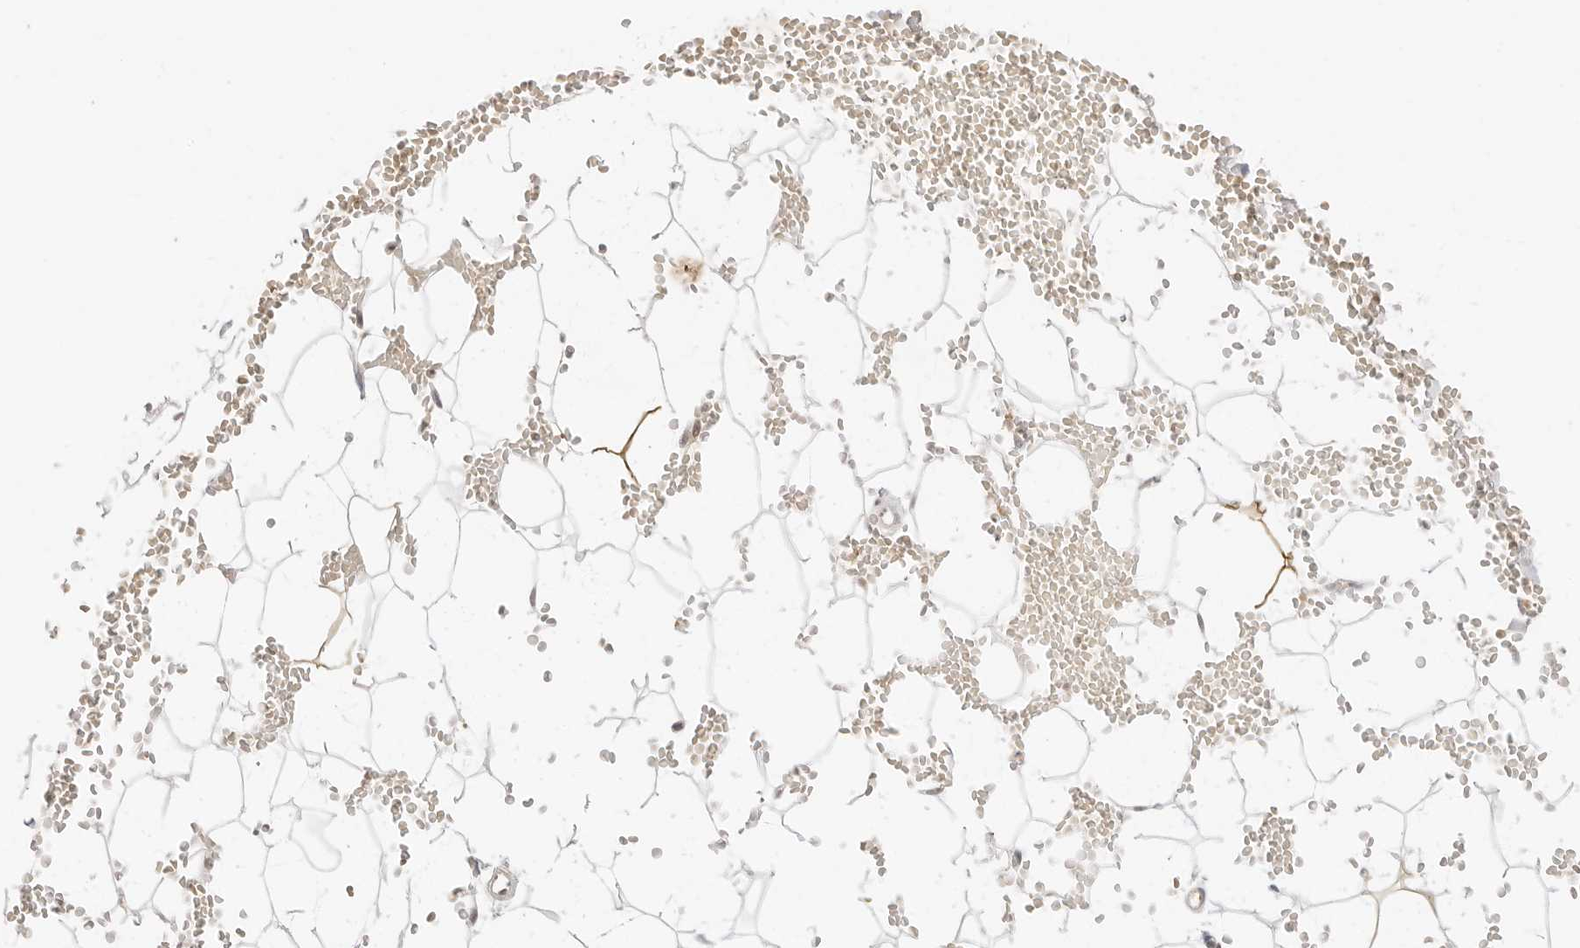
{"staining": {"intensity": "moderate", "quantity": "<25%", "location": "cytoplasmic/membranous"}, "tissue": "adipose tissue", "cell_type": "Adipocytes", "image_type": "normal", "snomed": [{"axis": "morphology", "description": "Normal tissue, NOS"}, {"axis": "topography", "description": "Breast"}], "caption": "Protein analysis of normal adipose tissue exhibits moderate cytoplasmic/membranous positivity in approximately <25% of adipocytes. (IHC, brightfield microscopy, high magnification).", "gene": "RPS6KL1", "patient": {"sex": "female", "age": 23}}